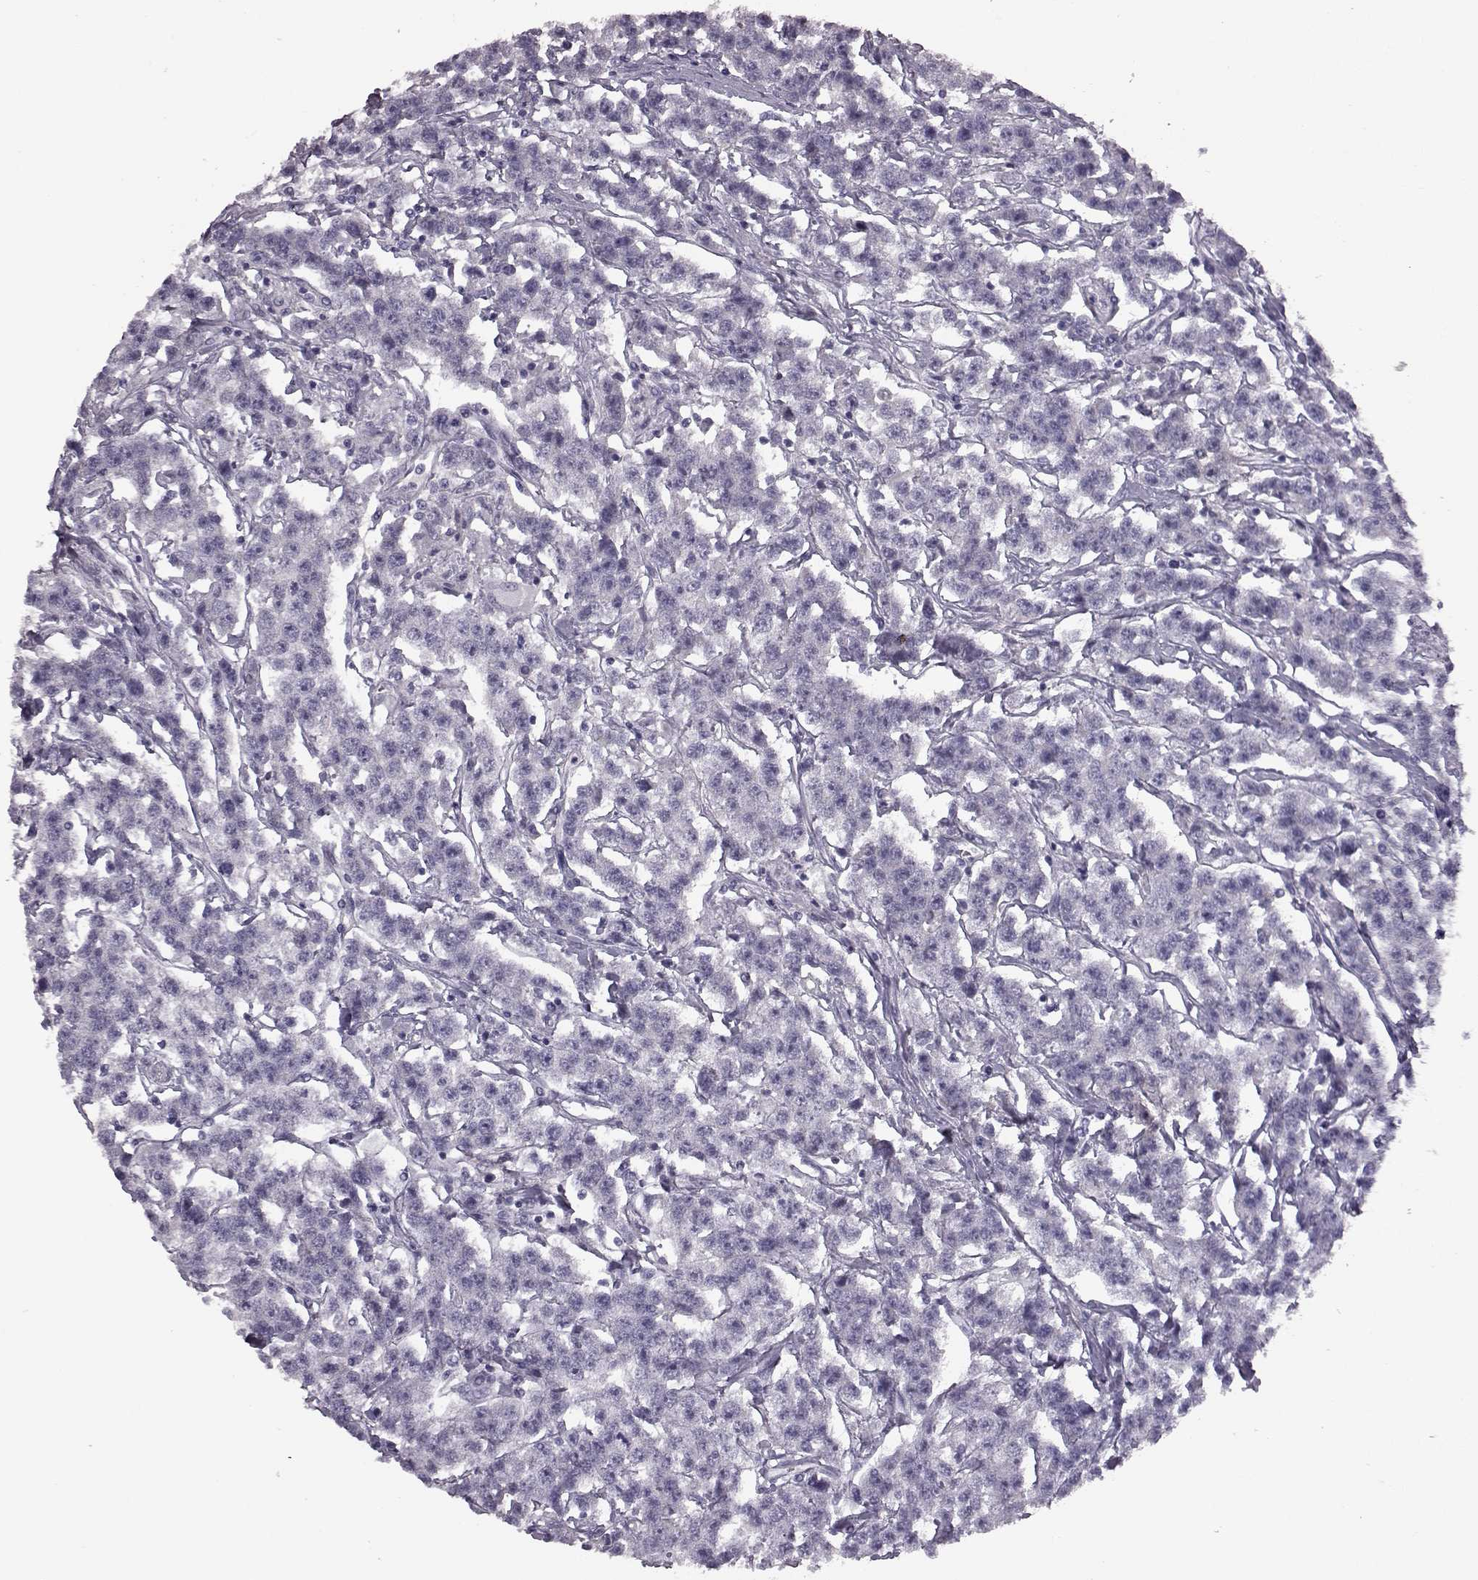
{"staining": {"intensity": "negative", "quantity": "none", "location": "none"}, "tissue": "testis cancer", "cell_type": "Tumor cells", "image_type": "cancer", "snomed": [{"axis": "morphology", "description": "Seminoma, NOS"}, {"axis": "topography", "description": "Testis"}], "caption": "Tumor cells show no significant protein staining in testis seminoma.", "gene": "SNTG1", "patient": {"sex": "male", "age": 59}}